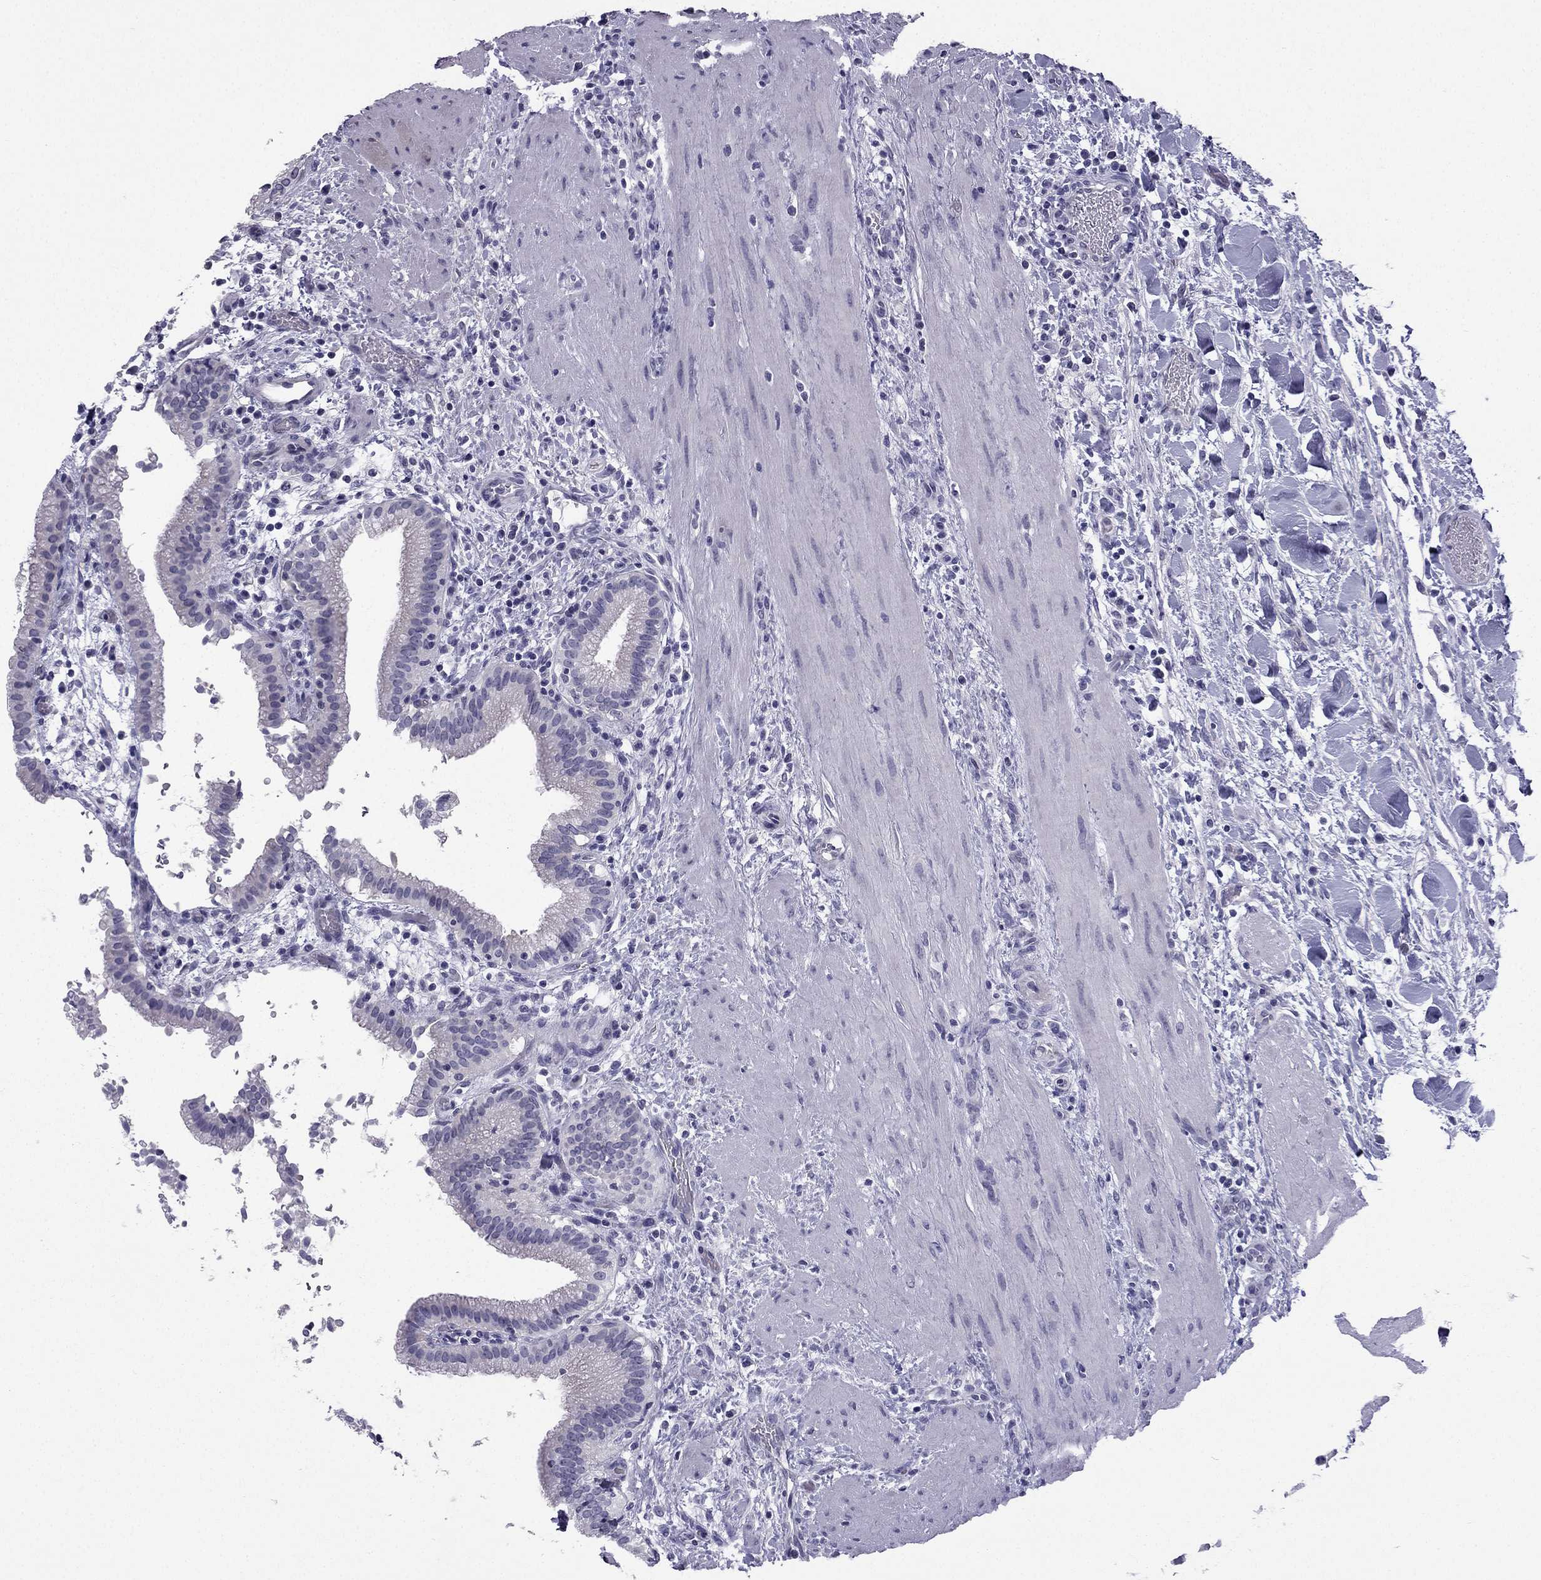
{"staining": {"intensity": "negative", "quantity": "none", "location": "none"}, "tissue": "gallbladder", "cell_type": "Glandular cells", "image_type": "normal", "snomed": [{"axis": "morphology", "description": "Normal tissue, NOS"}, {"axis": "topography", "description": "Gallbladder"}], "caption": "This is an immunohistochemistry histopathology image of benign human gallbladder. There is no expression in glandular cells.", "gene": "CFAP53", "patient": {"sex": "male", "age": 42}}